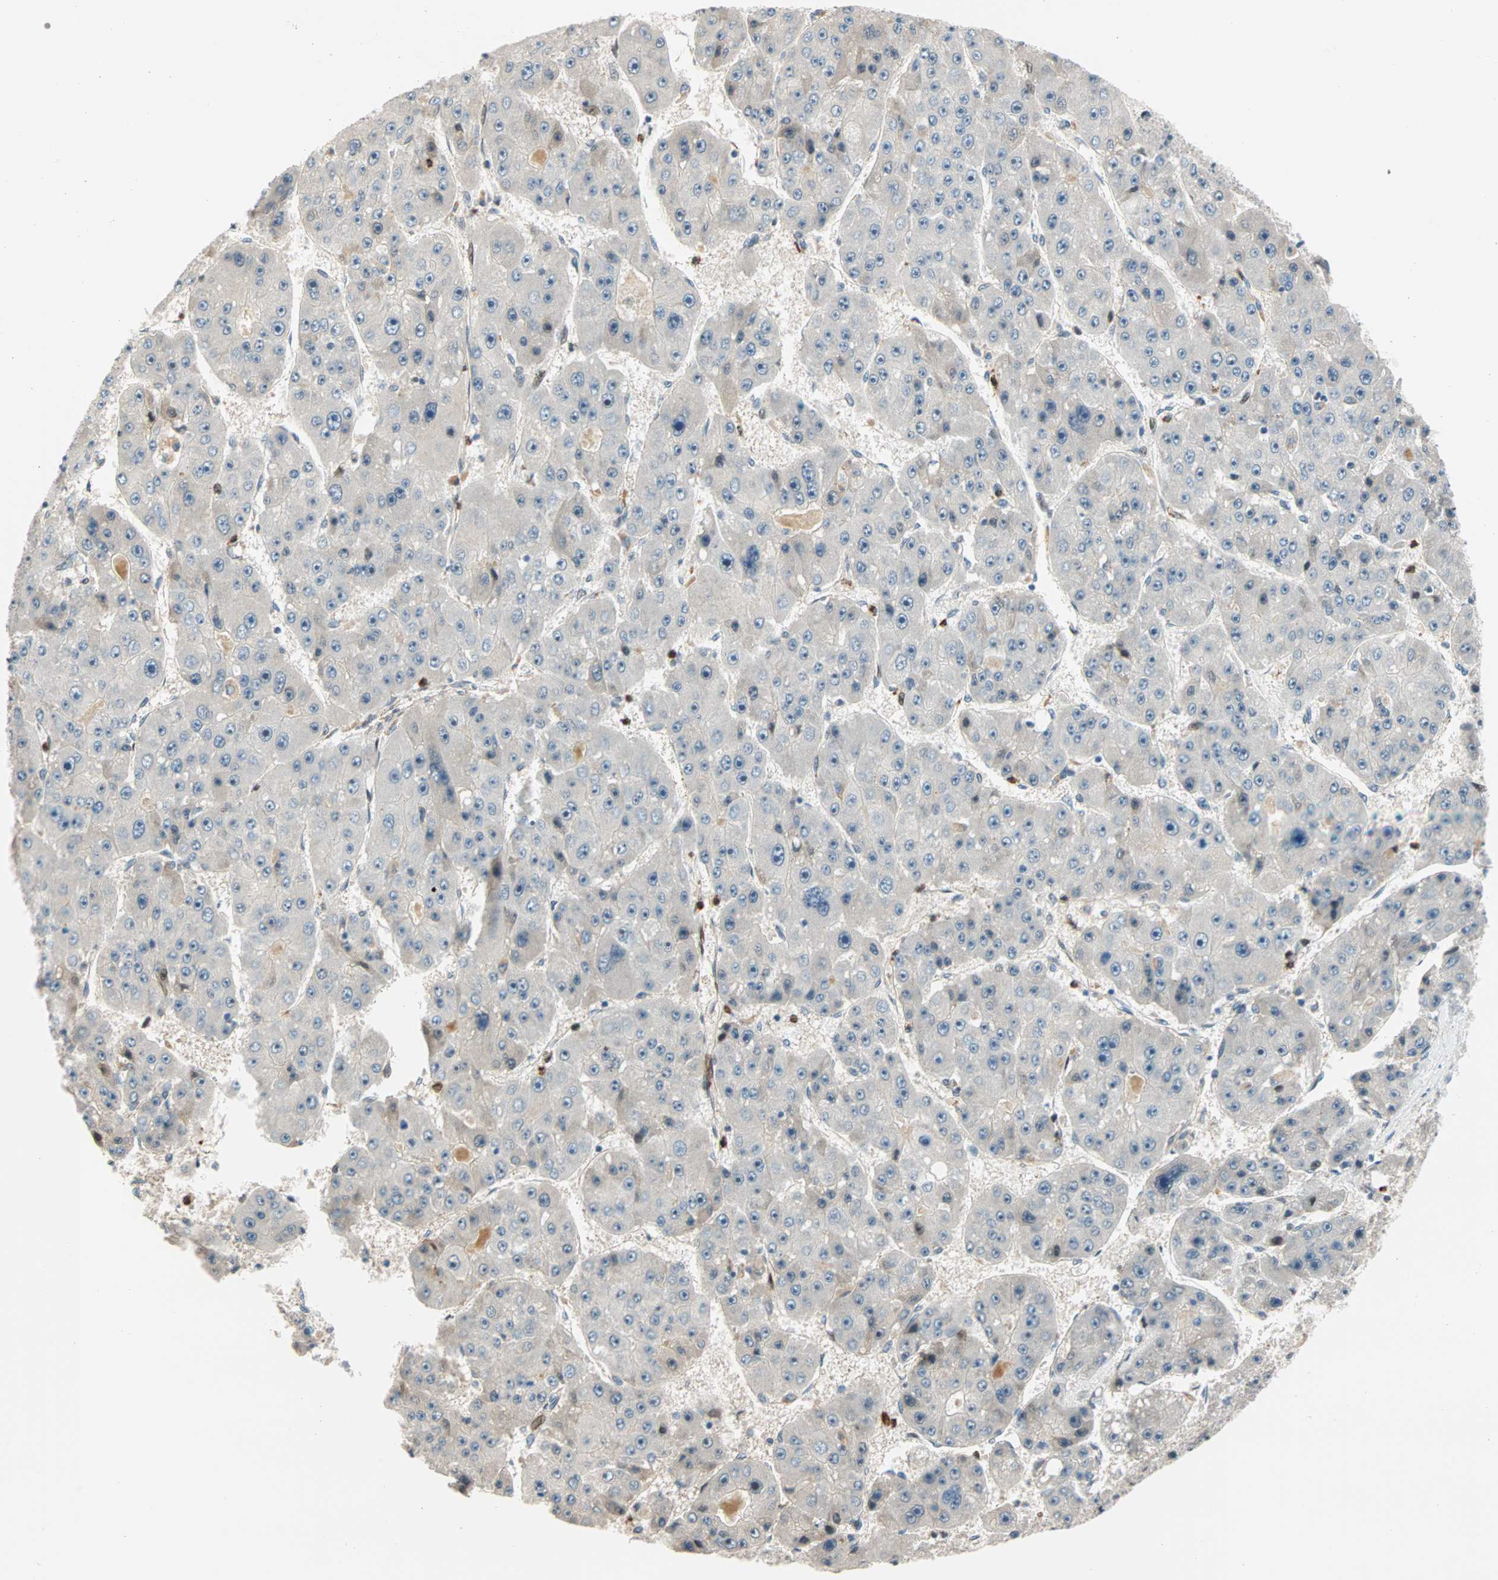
{"staining": {"intensity": "weak", "quantity": "<25%", "location": "cytoplasmic/membranous"}, "tissue": "liver cancer", "cell_type": "Tumor cells", "image_type": "cancer", "snomed": [{"axis": "morphology", "description": "Carcinoma, Hepatocellular, NOS"}, {"axis": "topography", "description": "Liver"}], "caption": "Immunohistochemistry (IHC) micrograph of liver cancer (hepatocellular carcinoma) stained for a protein (brown), which exhibits no staining in tumor cells.", "gene": "HECW1", "patient": {"sex": "female", "age": 61}}